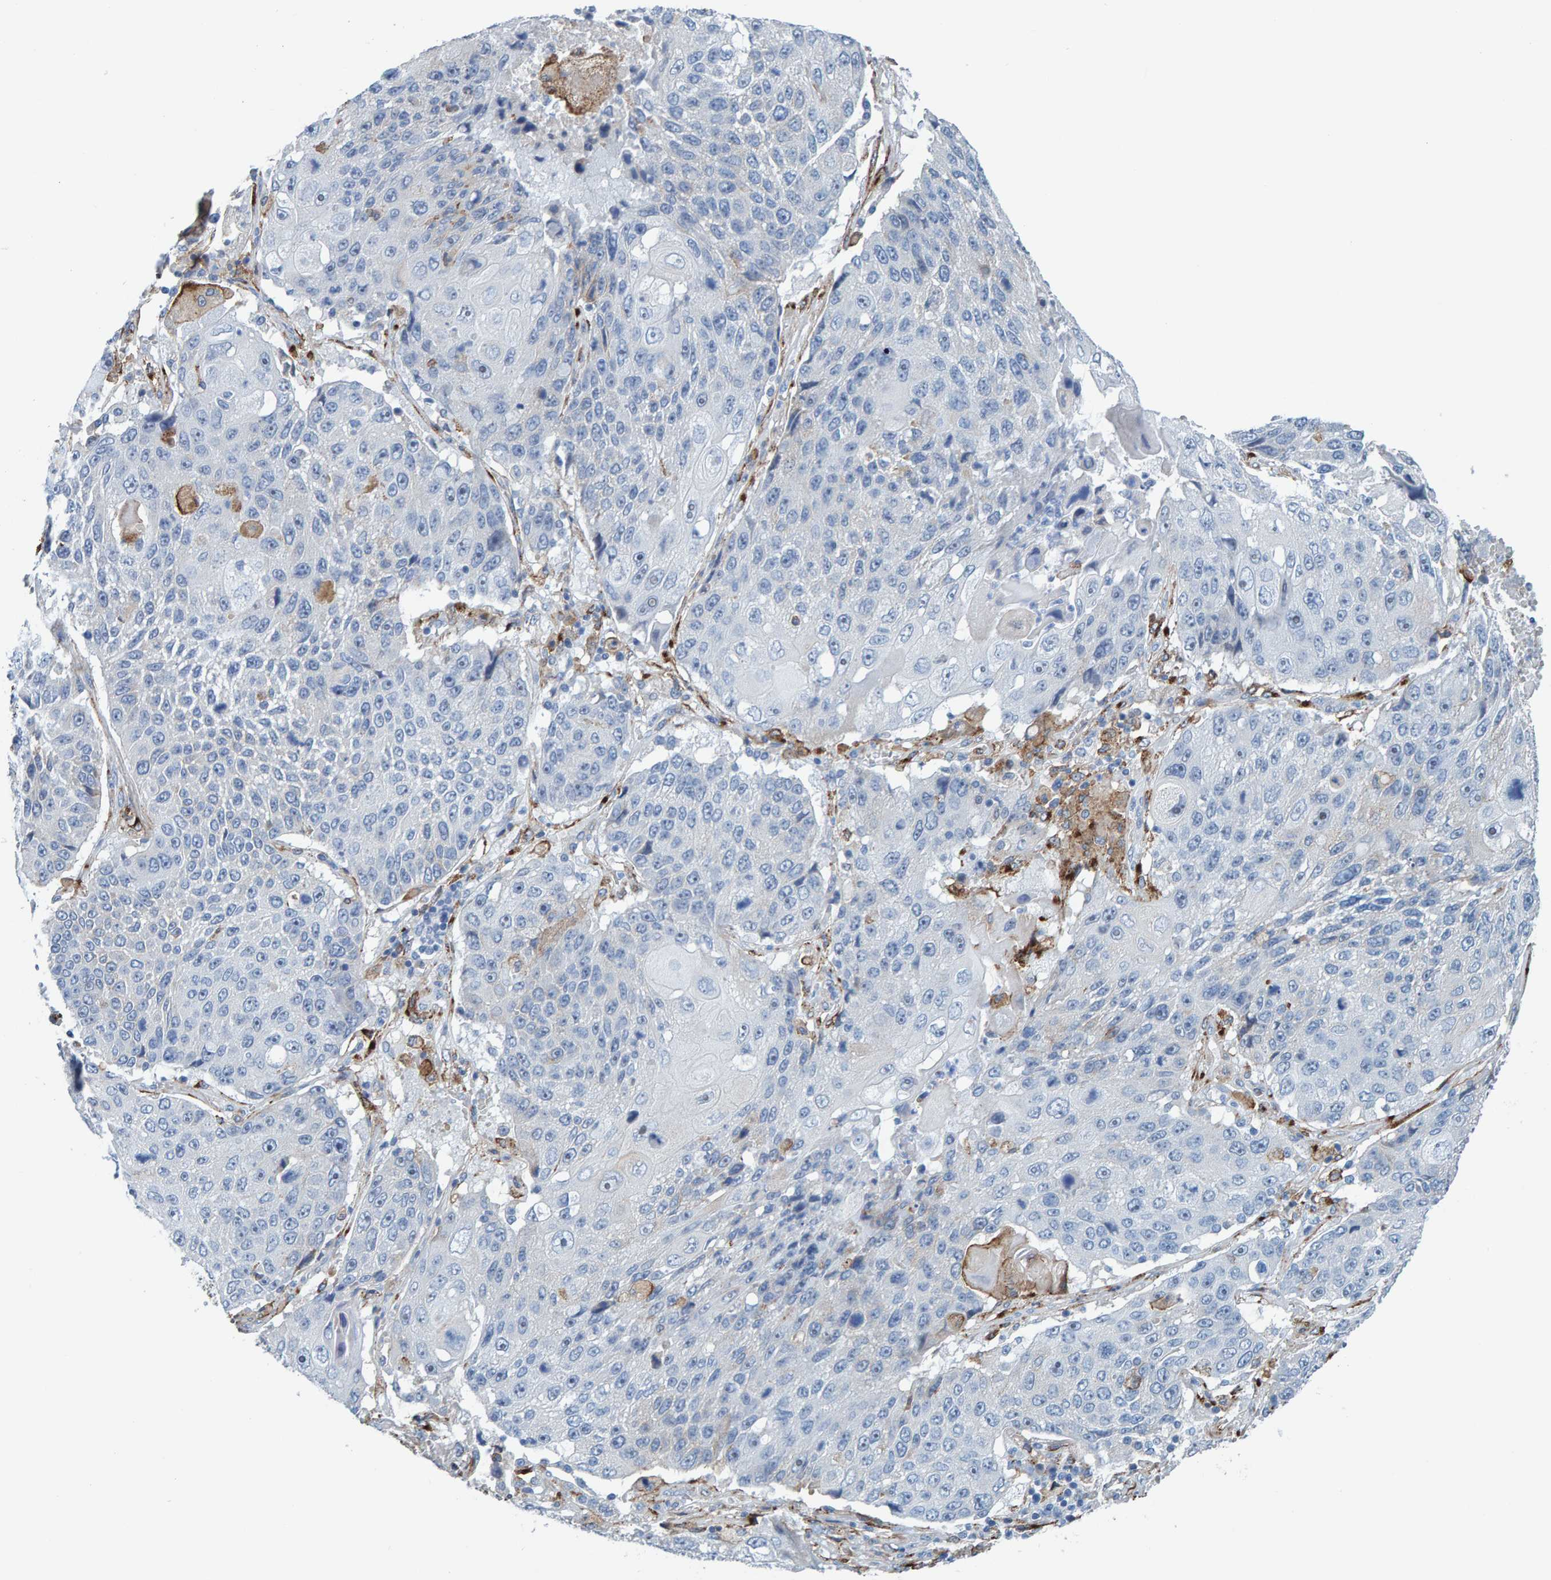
{"staining": {"intensity": "negative", "quantity": "none", "location": "none"}, "tissue": "lung cancer", "cell_type": "Tumor cells", "image_type": "cancer", "snomed": [{"axis": "morphology", "description": "Squamous cell carcinoma, NOS"}, {"axis": "topography", "description": "Lung"}], "caption": "IHC photomicrograph of human squamous cell carcinoma (lung) stained for a protein (brown), which shows no expression in tumor cells.", "gene": "LRP1", "patient": {"sex": "male", "age": 61}}